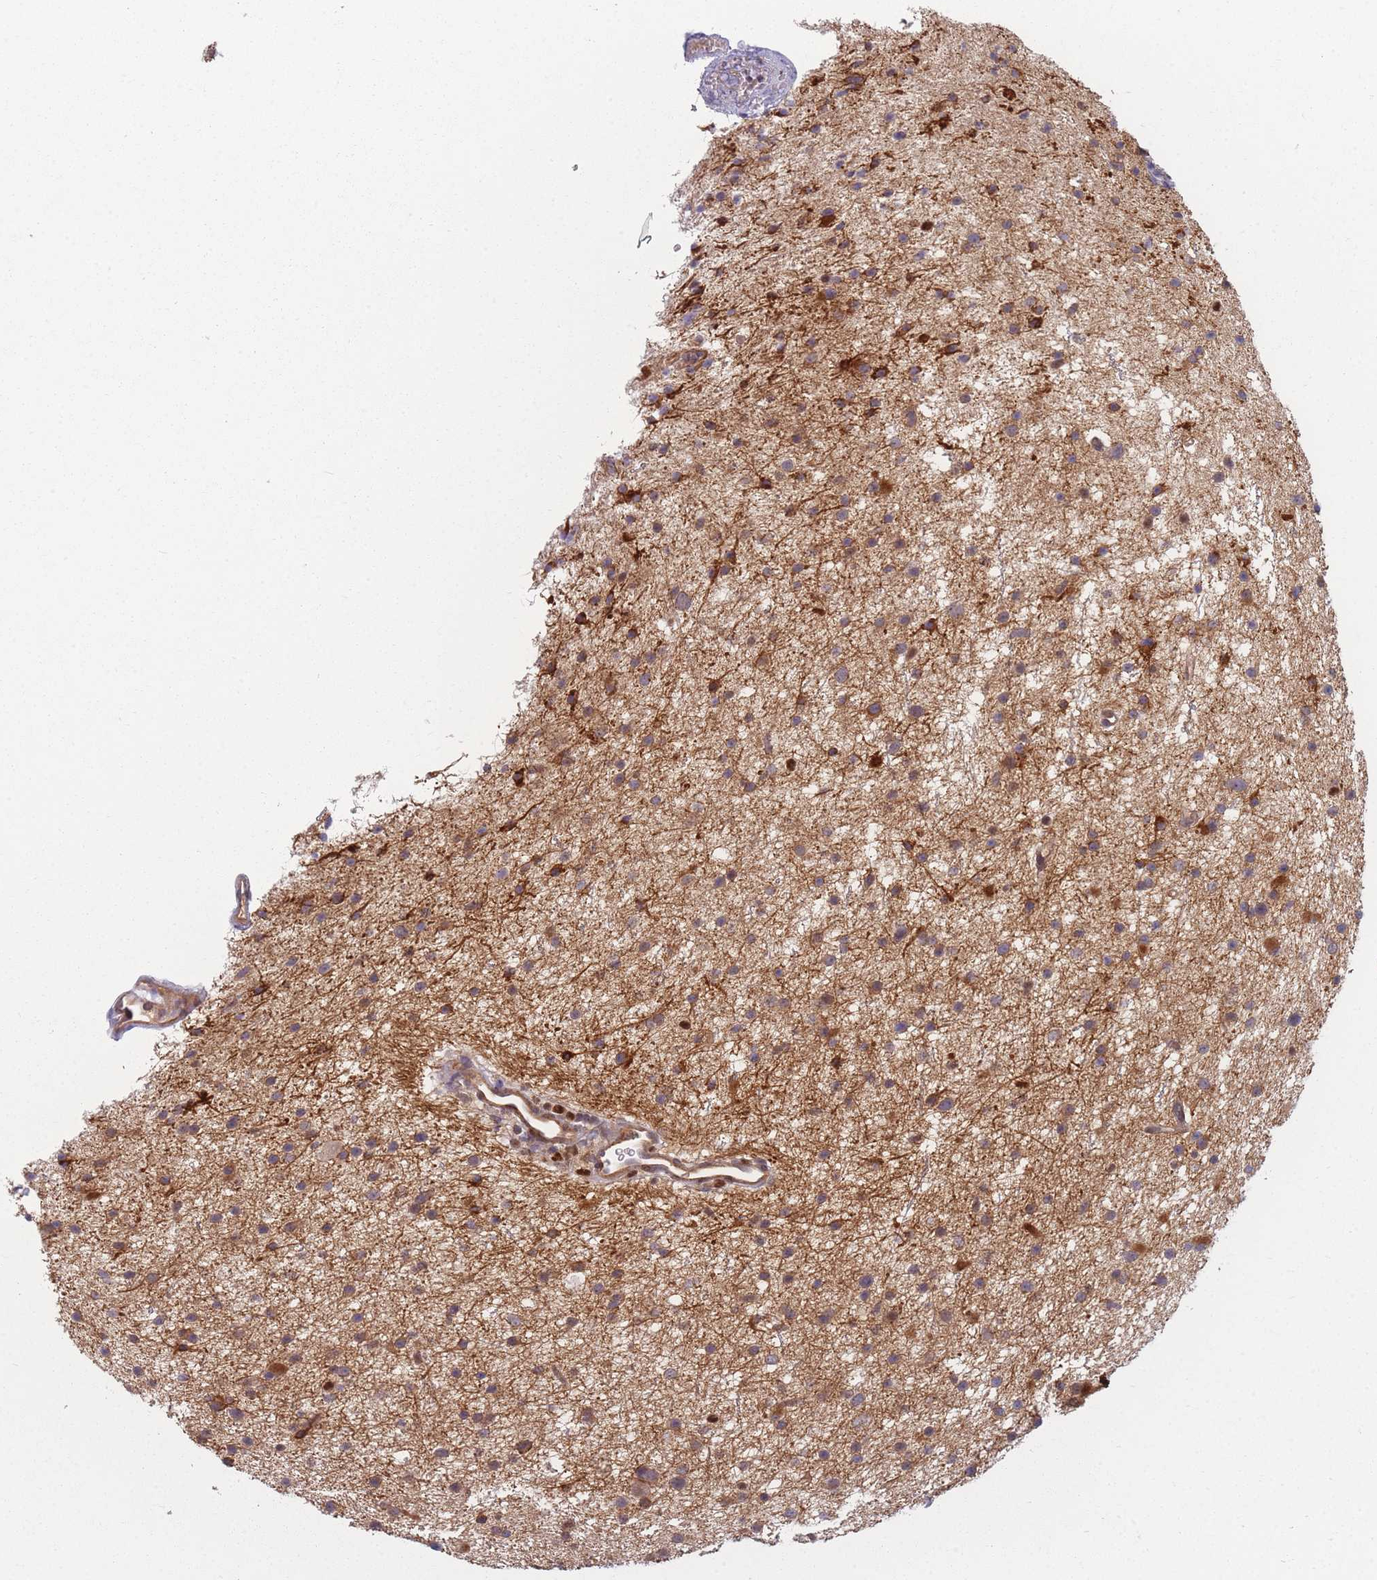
{"staining": {"intensity": "moderate", "quantity": "<25%", "location": "cytoplasmic/membranous"}, "tissue": "glioma", "cell_type": "Tumor cells", "image_type": "cancer", "snomed": [{"axis": "morphology", "description": "Glioma, malignant, Low grade"}, {"axis": "topography", "description": "Cerebral cortex"}], "caption": "There is low levels of moderate cytoplasmic/membranous staining in tumor cells of glioma, as demonstrated by immunohistochemical staining (brown color).", "gene": "FAM153A", "patient": {"sex": "female", "age": 39}}